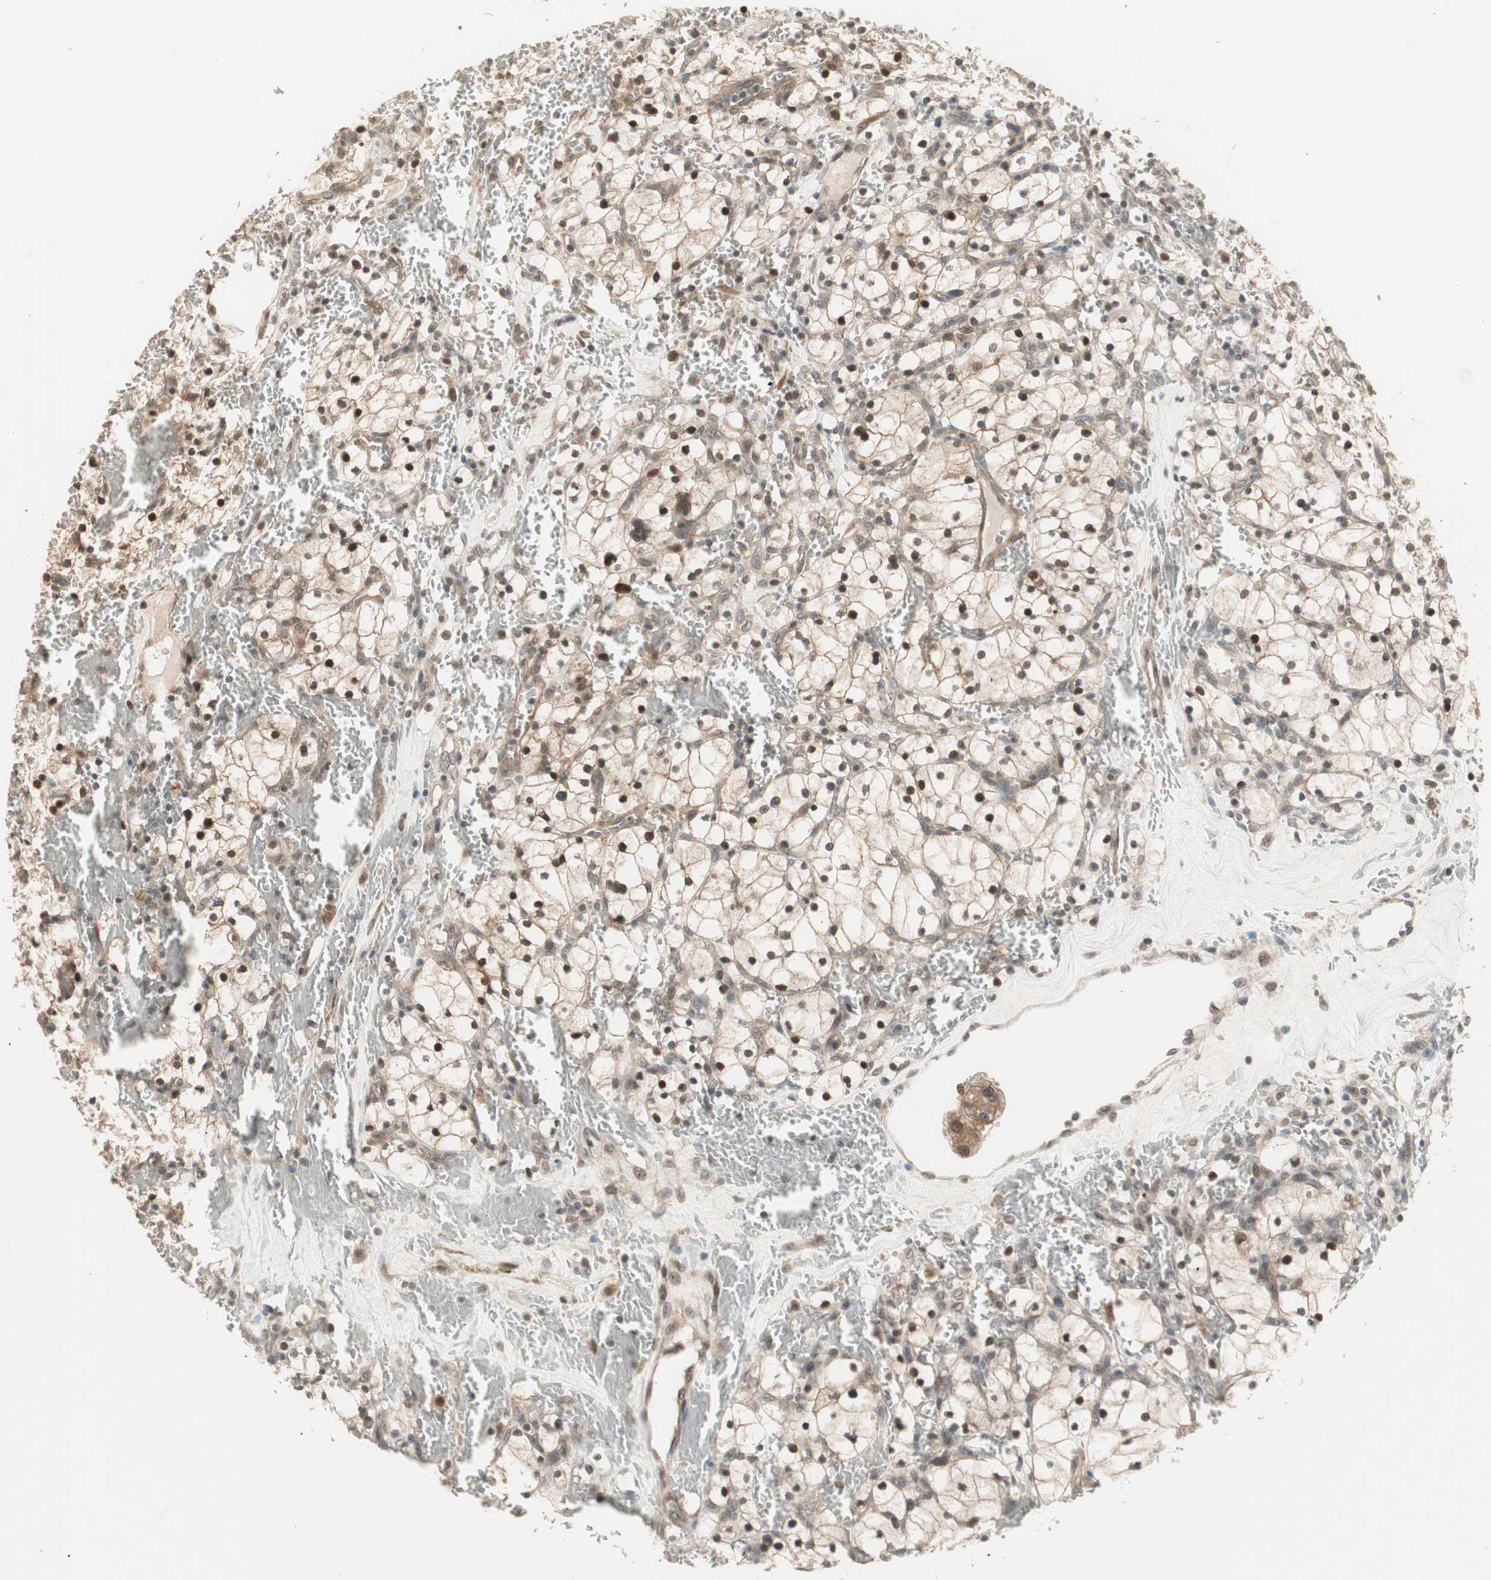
{"staining": {"intensity": "moderate", "quantity": "25%-75%", "location": "cytoplasmic/membranous,nuclear"}, "tissue": "renal cancer", "cell_type": "Tumor cells", "image_type": "cancer", "snomed": [{"axis": "morphology", "description": "Adenocarcinoma, NOS"}, {"axis": "topography", "description": "Kidney"}], "caption": "Protein positivity by immunohistochemistry displays moderate cytoplasmic/membranous and nuclear positivity in about 25%-75% of tumor cells in renal adenocarcinoma.", "gene": "ZSCAN31", "patient": {"sex": "female", "age": 83}}